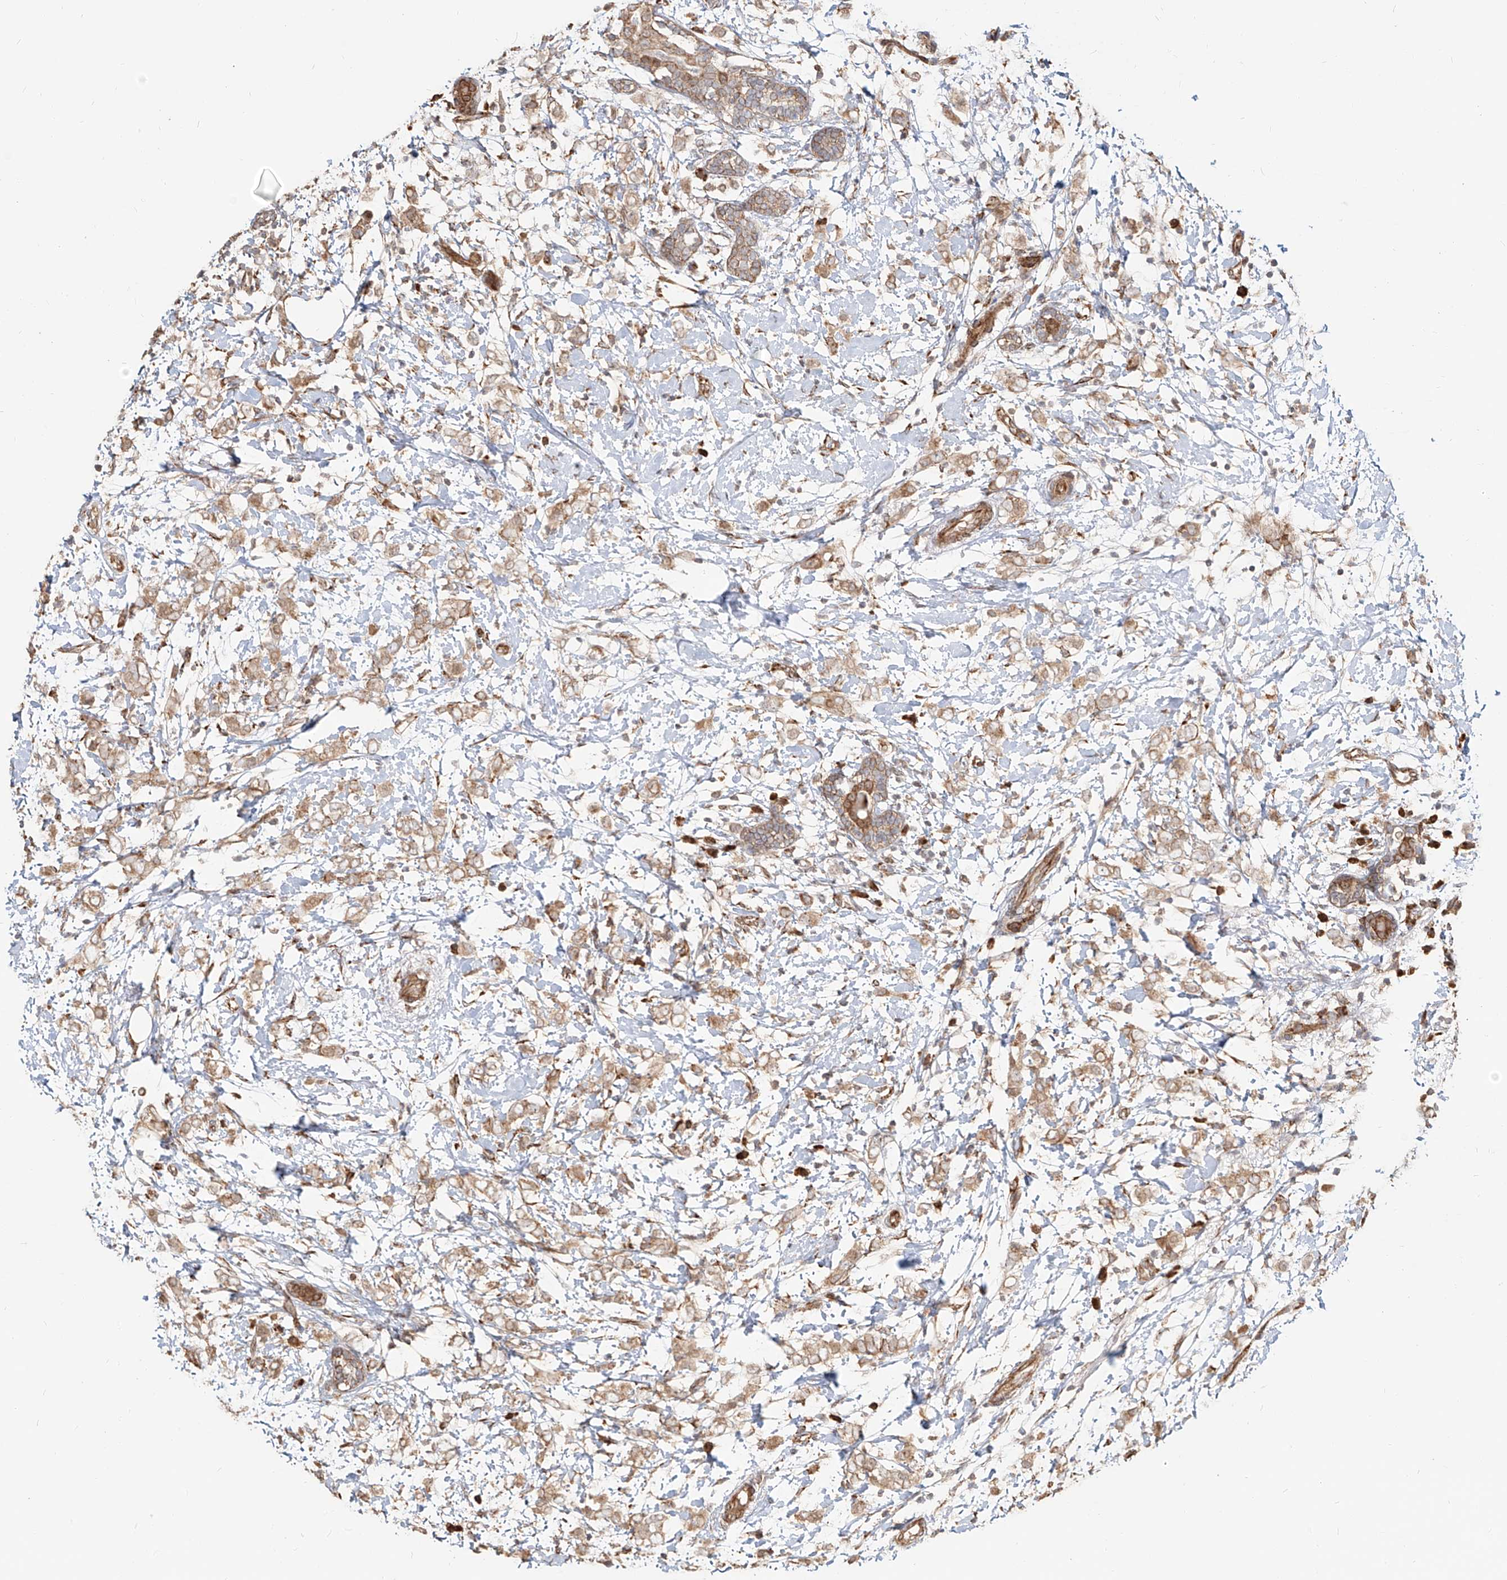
{"staining": {"intensity": "moderate", "quantity": ">75%", "location": "cytoplasmic/membranous"}, "tissue": "breast cancer", "cell_type": "Tumor cells", "image_type": "cancer", "snomed": [{"axis": "morphology", "description": "Normal tissue, NOS"}, {"axis": "morphology", "description": "Lobular carcinoma"}, {"axis": "topography", "description": "Breast"}], "caption": "This photomicrograph exhibits immunohistochemistry staining of breast cancer (lobular carcinoma), with medium moderate cytoplasmic/membranous positivity in about >75% of tumor cells.", "gene": "UBE2K", "patient": {"sex": "female", "age": 47}}